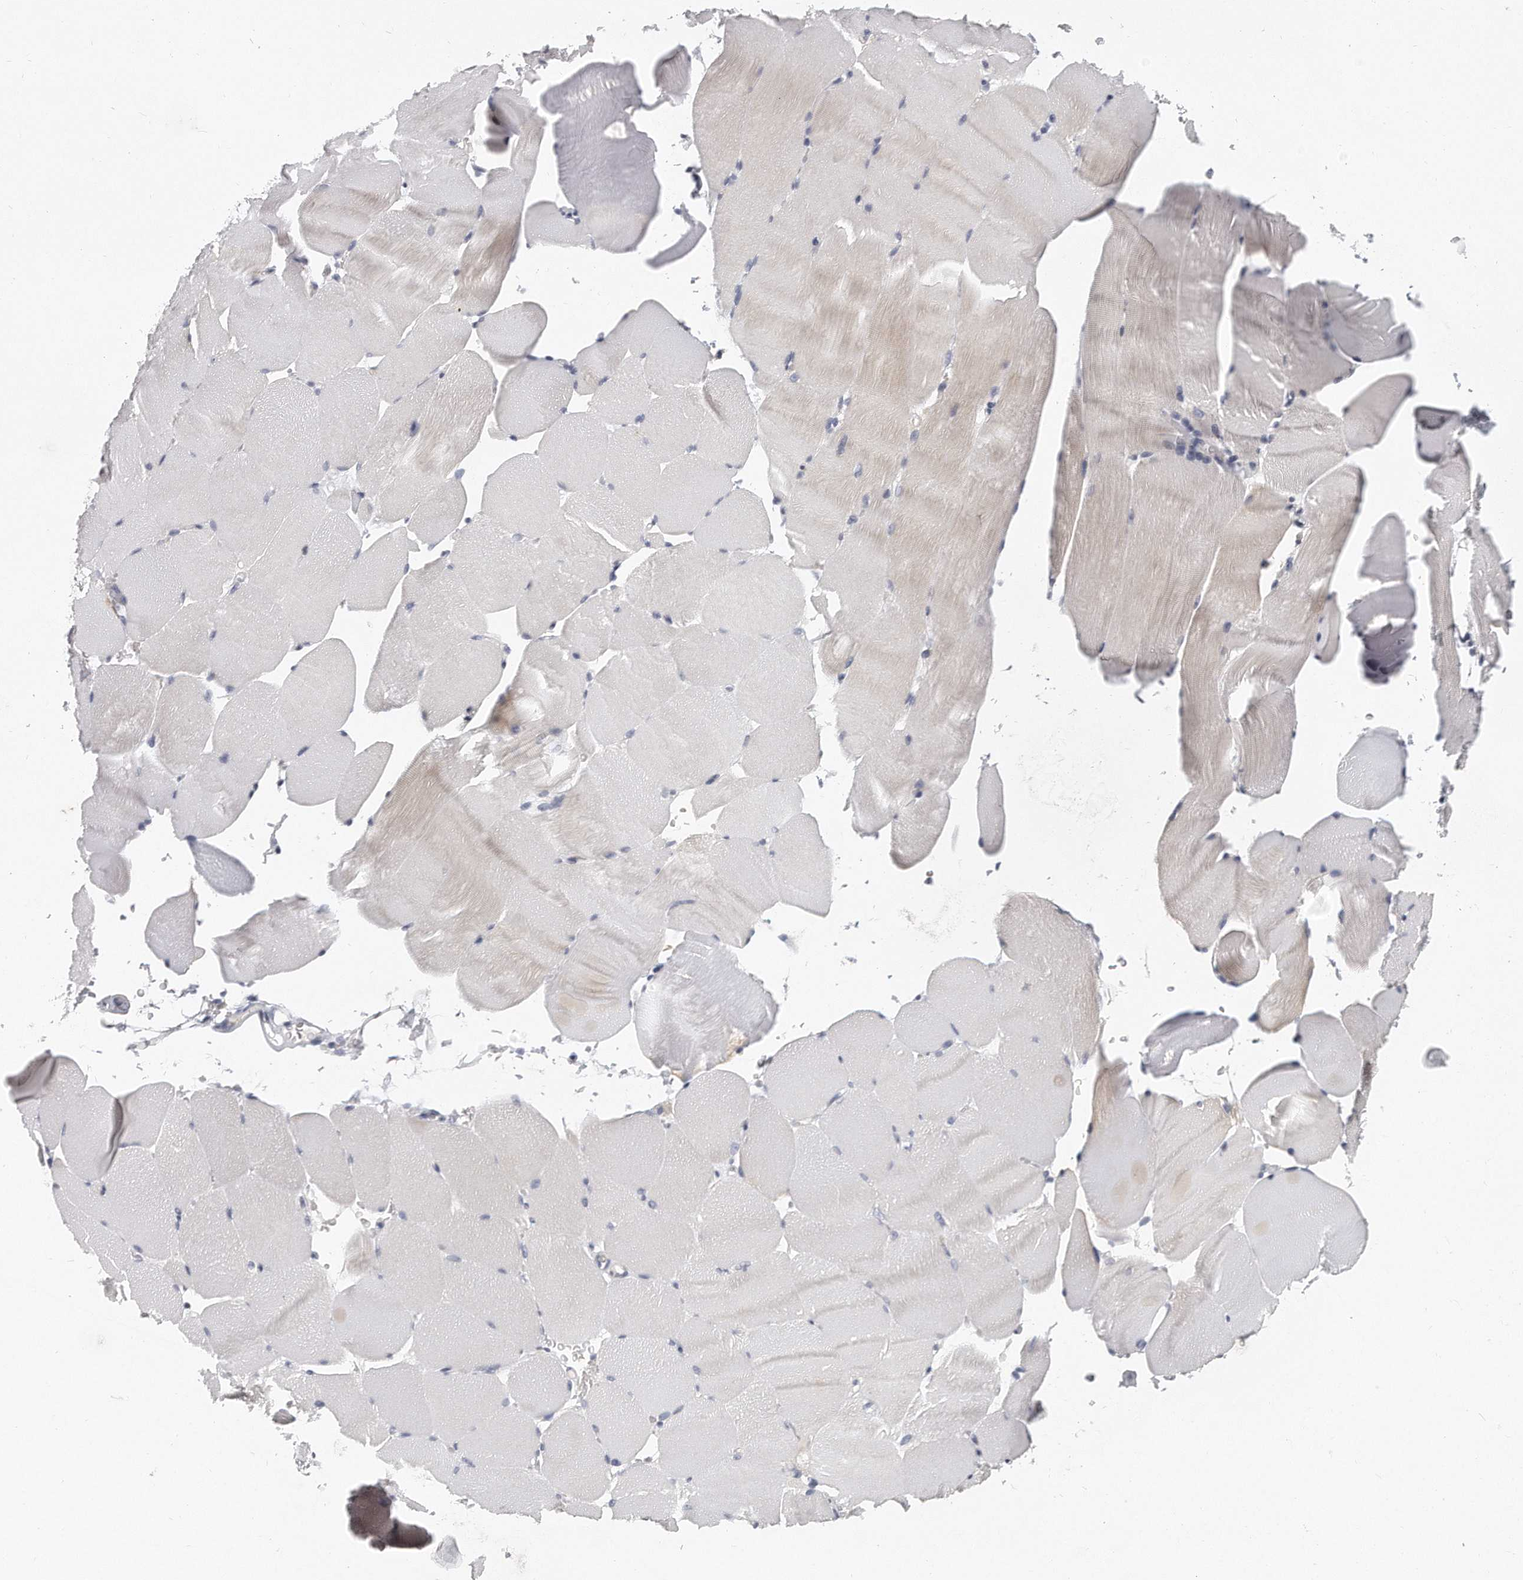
{"staining": {"intensity": "weak", "quantity": "<25%", "location": "cytoplasmic/membranous"}, "tissue": "skeletal muscle", "cell_type": "Myocytes", "image_type": "normal", "snomed": [{"axis": "morphology", "description": "Normal tissue, NOS"}, {"axis": "topography", "description": "Skeletal muscle"}, {"axis": "topography", "description": "Parathyroid gland"}], "caption": "An IHC micrograph of unremarkable skeletal muscle is shown. There is no staining in myocytes of skeletal muscle. (DAB (3,3'-diaminobenzidine) immunohistochemistry (IHC) with hematoxylin counter stain).", "gene": "PLEKHA6", "patient": {"sex": "female", "age": 37}}